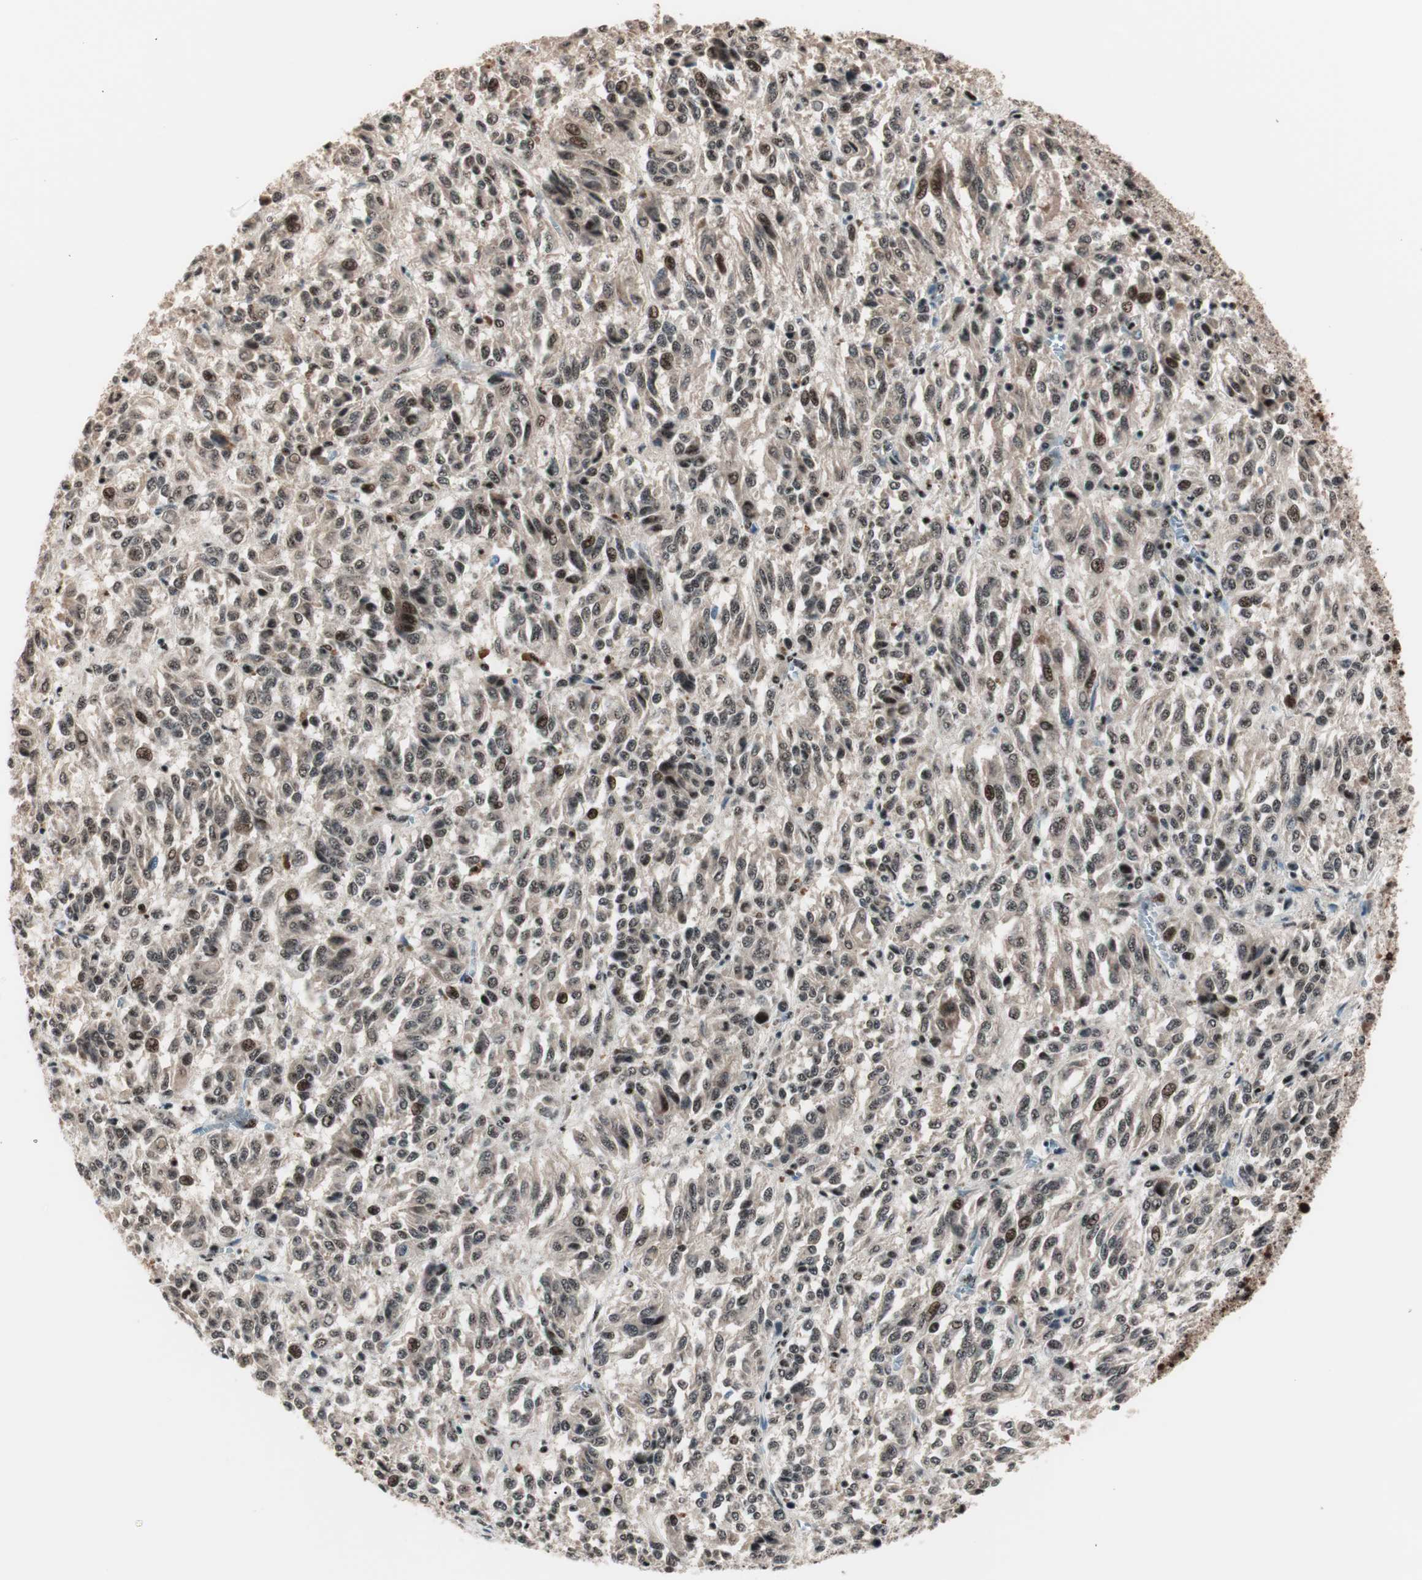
{"staining": {"intensity": "moderate", "quantity": ">75%", "location": "cytoplasmic/membranous,nuclear"}, "tissue": "melanoma", "cell_type": "Tumor cells", "image_type": "cancer", "snomed": [{"axis": "morphology", "description": "Malignant melanoma, Metastatic site"}, {"axis": "topography", "description": "Lung"}], "caption": "Protein expression analysis of human melanoma reveals moderate cytoplasmic/membranous and nuclear expression in approximately >75% of tumor cells.", "gene": "NR5A2", "patient": {"sex": "male", "age": 64}}